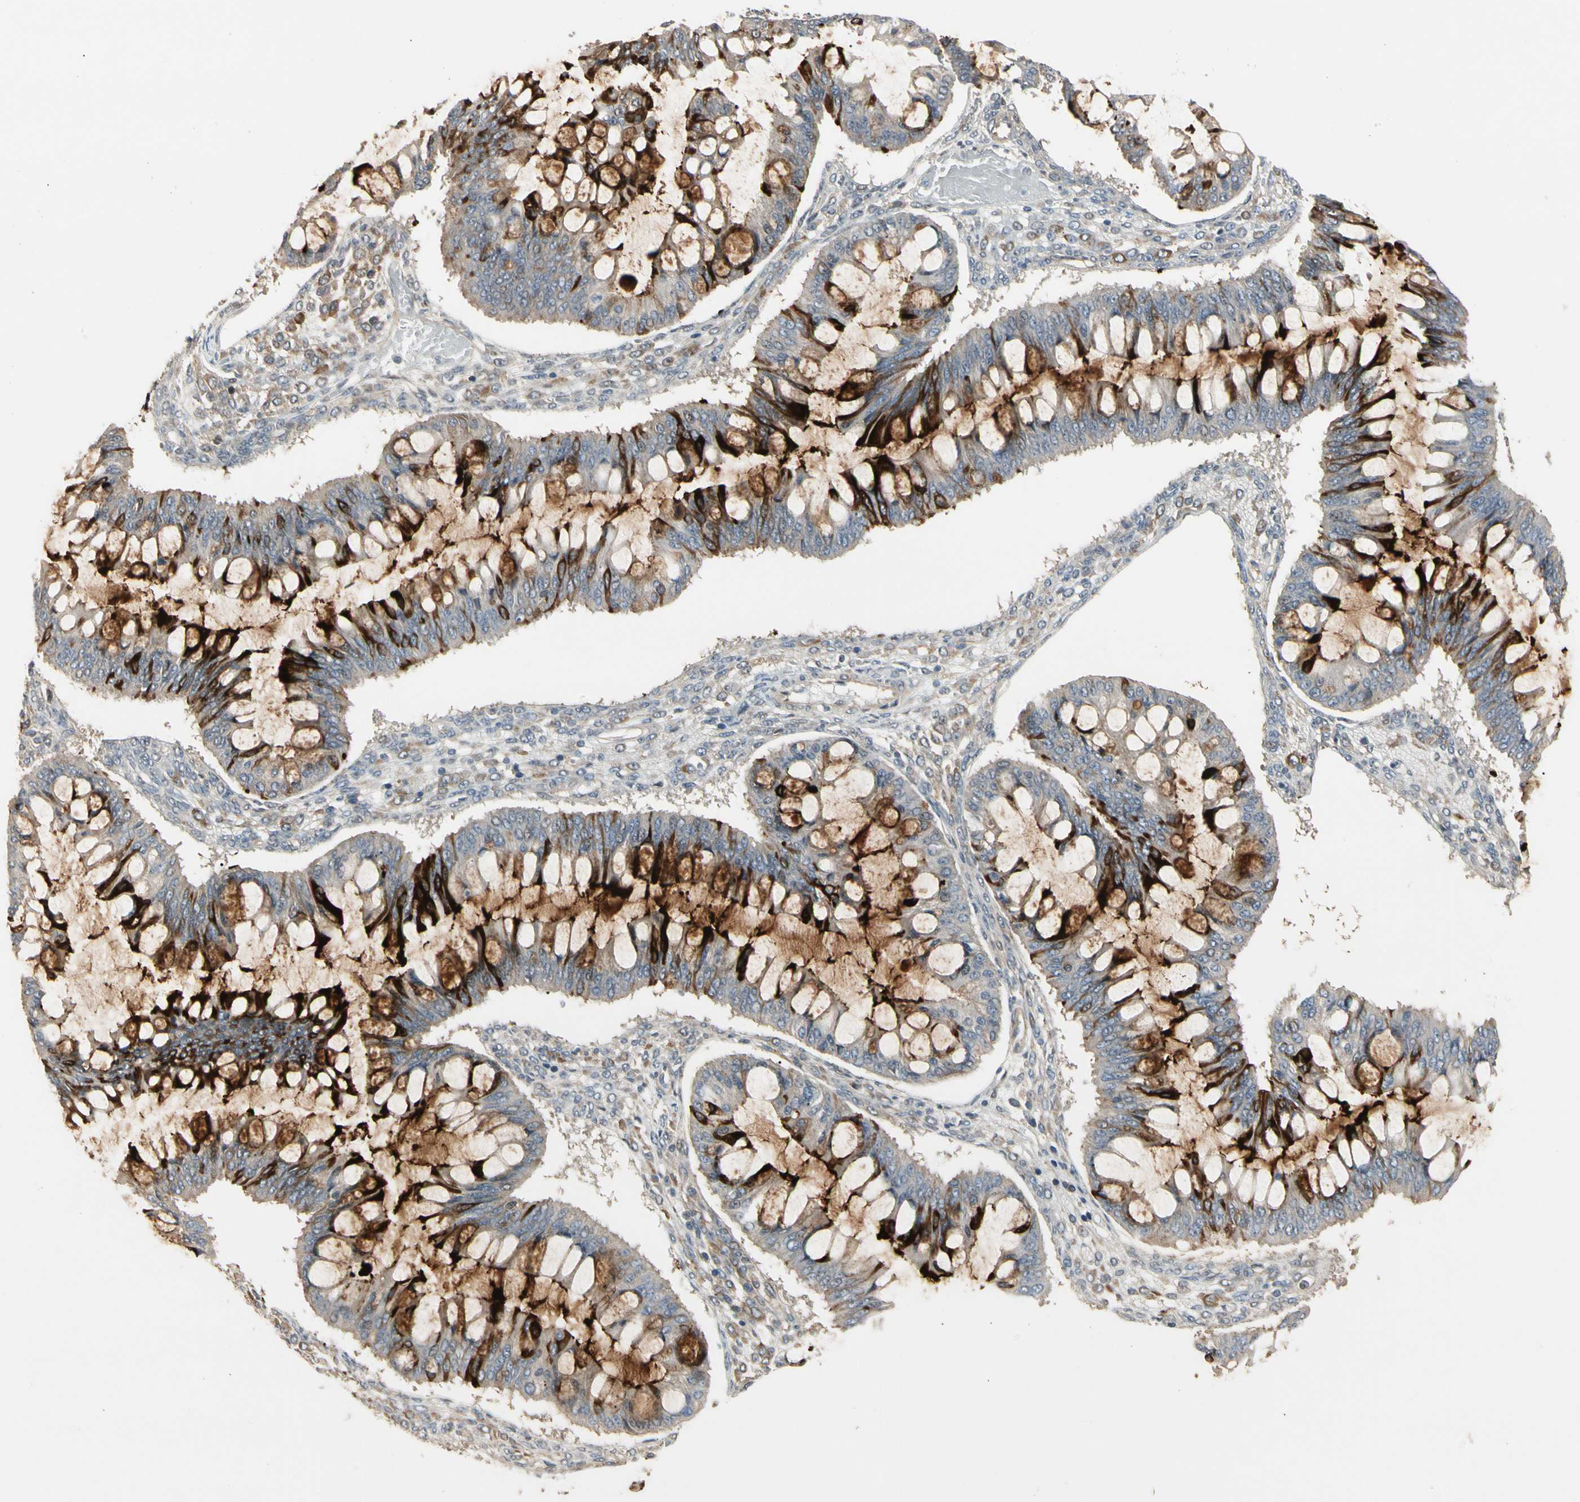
{"staining": {"intensity": "strong", "quantity": "<25%", "location": "cytoplasmic/membranous"}, "tissue": "ovarian cancer", "cell_type": "Tumor cells", "image_type": "cancer", "snomed": [{"axis": "morphology", "description": "Cystadenocarcinoma, mucinous, NOS"}, {"axis": "topography", "description": "Ovary"}], "caption": "Immunohistochemistry of human ovarian cancer (mucinous cystadenocarcinoma) shows medium levels of strong cytoplasmic/membranous positivity in about <25% of tumor cells.", "gene": "ATG4C", "patient": {"sex": "female", "age": 73}}